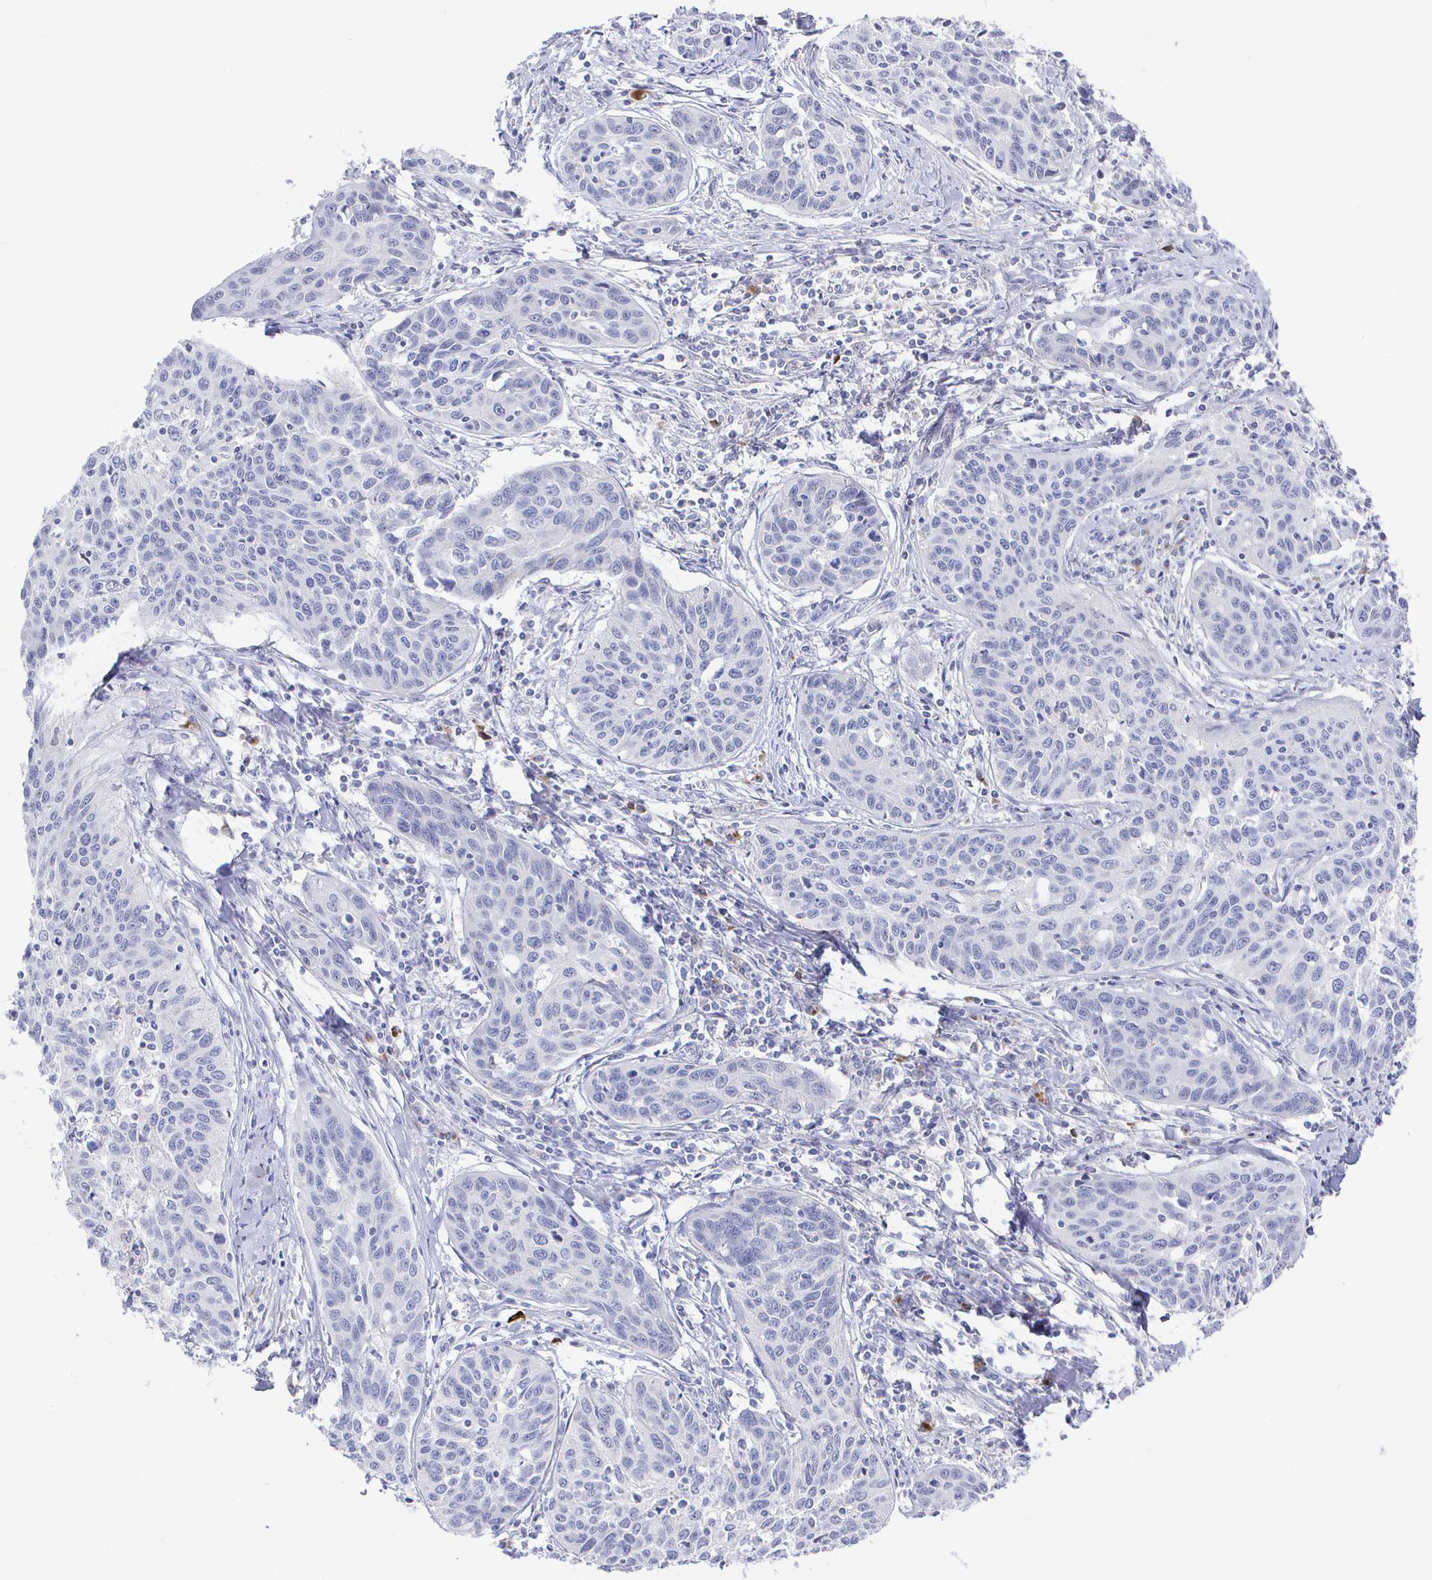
{"staining": {"intensity": "negative", "quantity": "none", "location": "none"}, "tissue": "cervical cancer", "cell_type": "Tumor cells", "image_type": "cancer", "snomed": [{"axis": "morphology", "description": "Squamous cell carcinoma, NOS"}, {"axis": "topography", "description": "Cervix"}], "caption": "This is an immunohistochemistry (IHC) micrograph of cervical squamous cell carcinoma. There is no staining in tumor cells.", "gene": "LRRC23", "patient": {"sex": "female", "age": 31}}